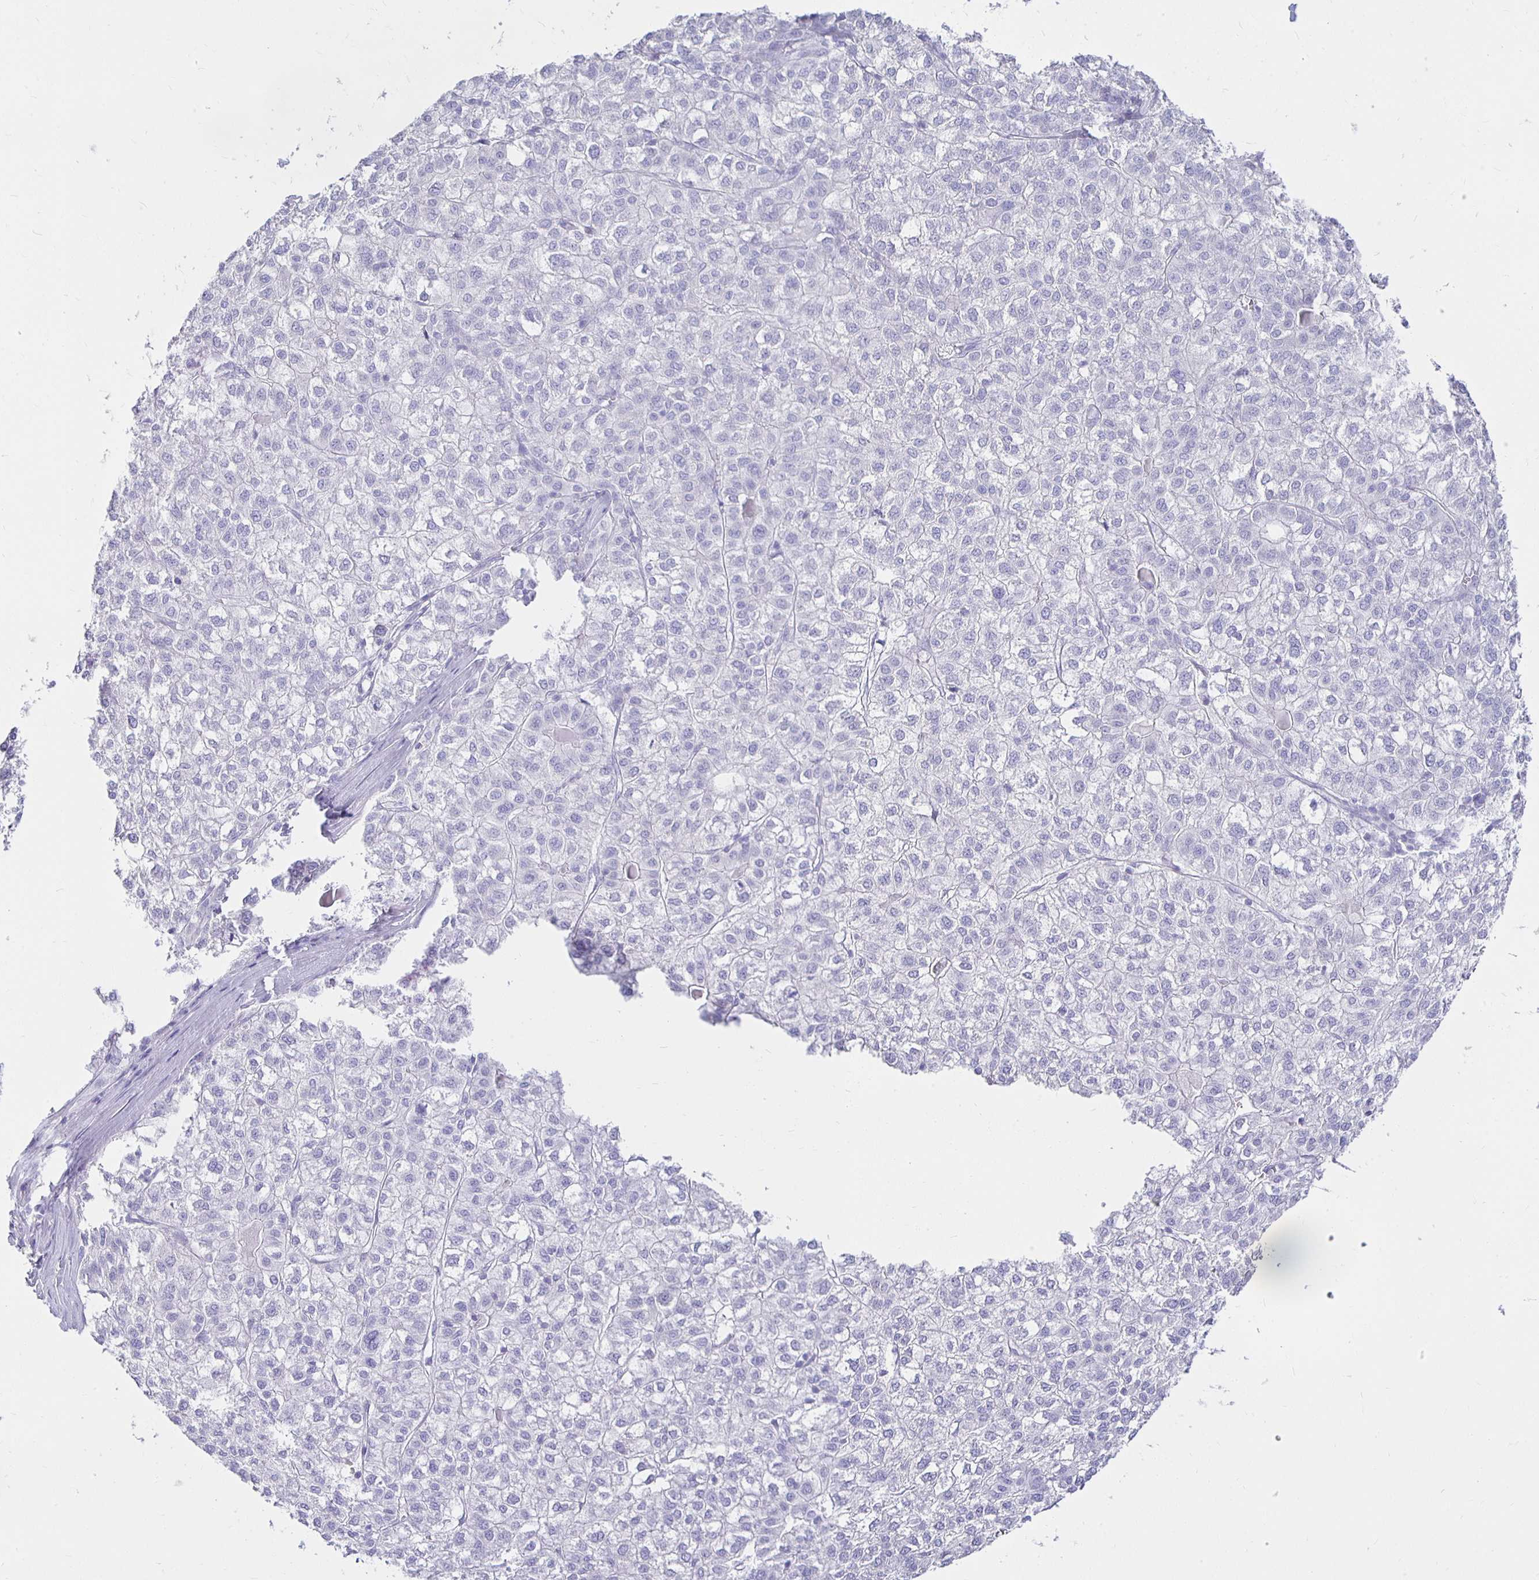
{"staining": {"intensity": "negative", "quantity": "none", "location": "none"}, "tissue": "liver cancer", "cell_type": "Tumor cells", "image_type": "cancer", "snomed": [{"axis": "morphology", "description": "Carcinoma, Hepatocellular, NOS"}, {"axis": "topography", "description": "Liver"}], "caption": "An immunohistochemistry histopathology image of hepatocellular carcinoma (liver) is shown. There is no staining in tumor cells of hepatocellular carcinoma (liver). (Brightfield microscopy of DAB (3,3'-diaminobenzidine) IHC at high magnification).", "gene": "UMOD", "patient": {"sex": "female", "age": 43}}